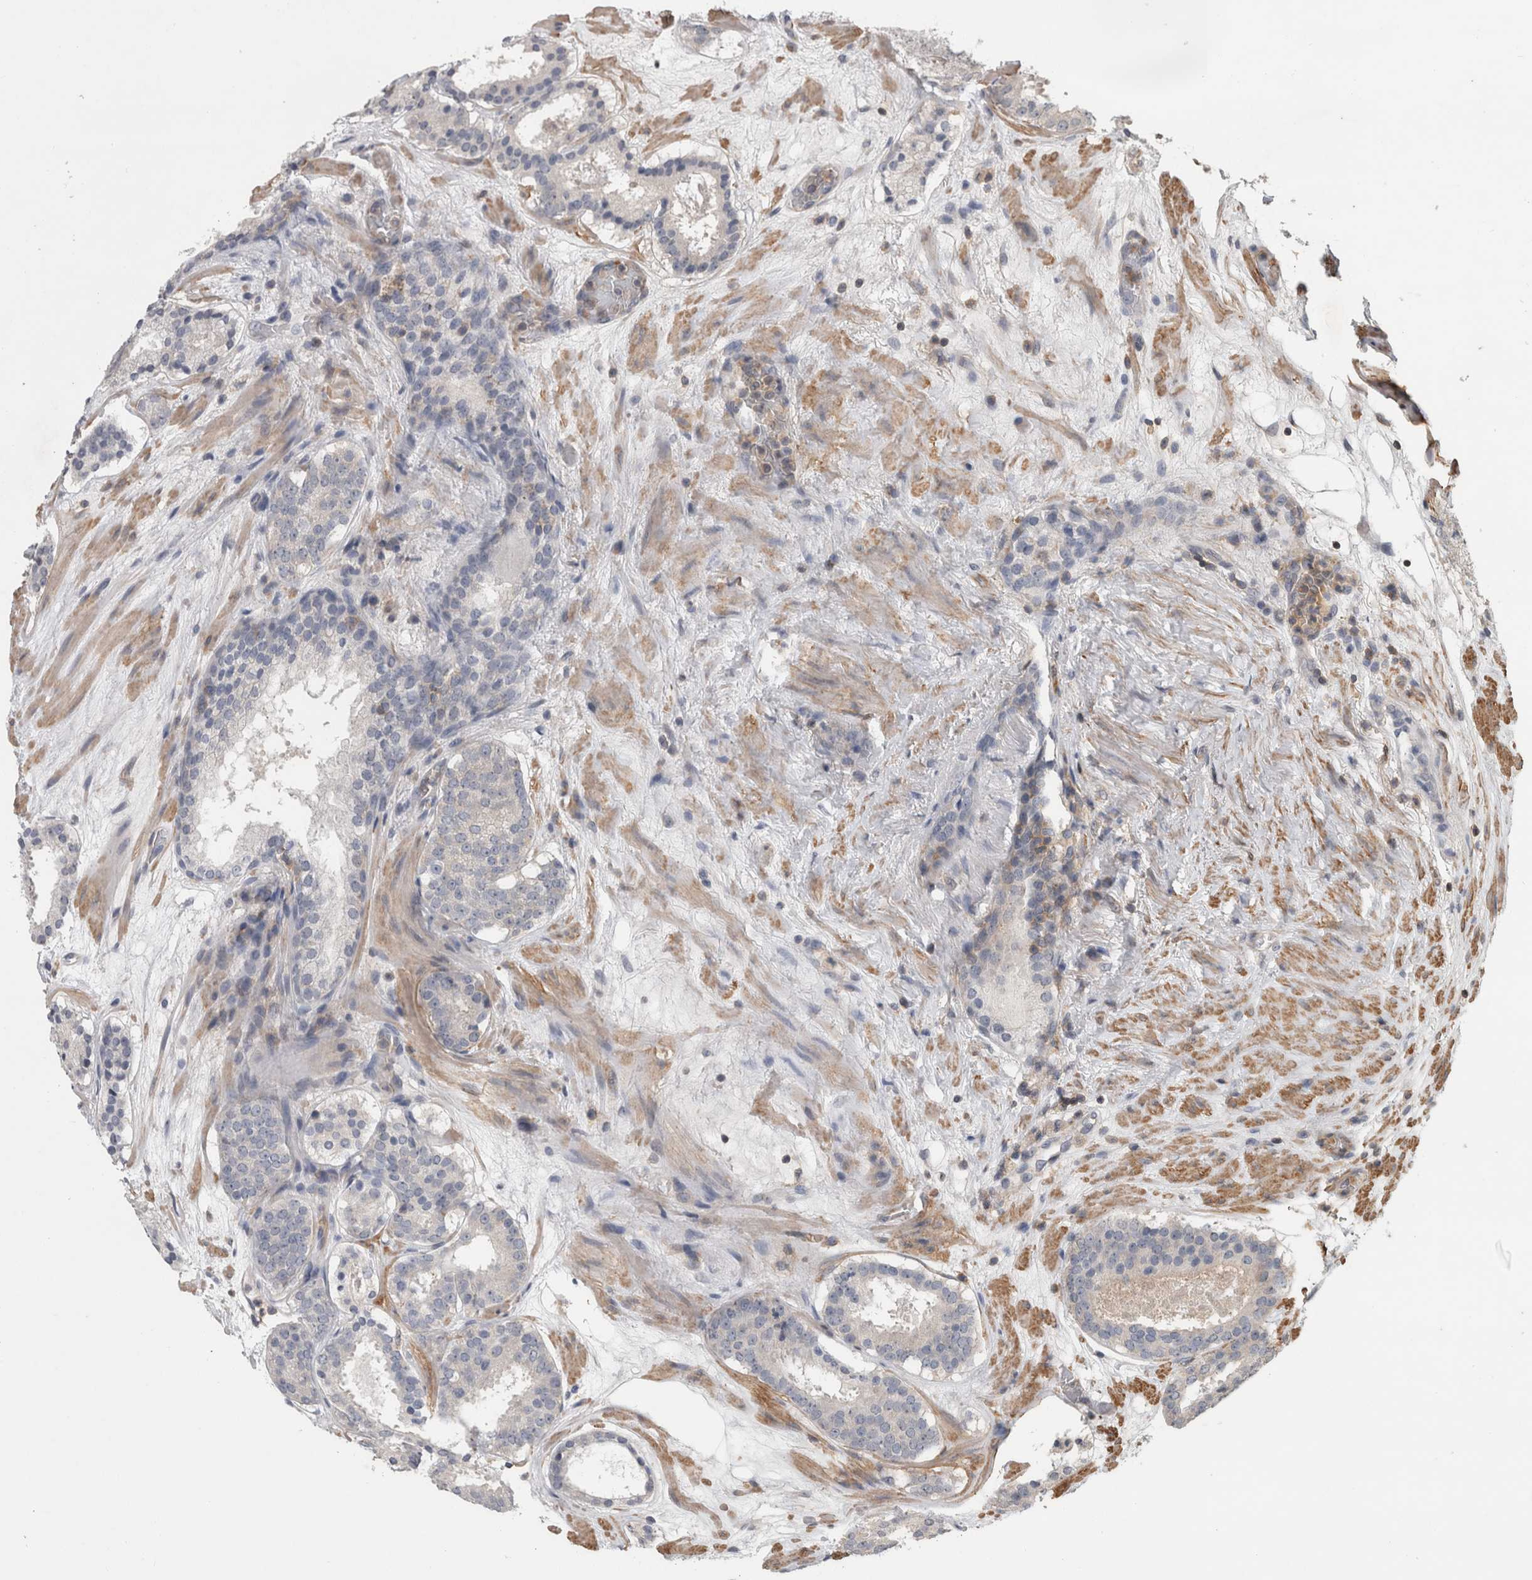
{"staining": {"intensity": "negative", "quantity": "none", "location": "none"}, "tissue": "prostate cancer", "cell_type": "Tumor cells", "image_type": "cancer", "snomed": [{"axis": "morphology", "description": "Adenocarcinoma, Low grade"}, {"axis": "topography", "description": "Prostate"}], "caption": "Immunohistochemistry photomicrograph of prostate cancer stained for a protein (brown), which exhibits no expression in tumor cells.", "gene": "SPATA48", "patient": {"sex": "male", "age": 69}}